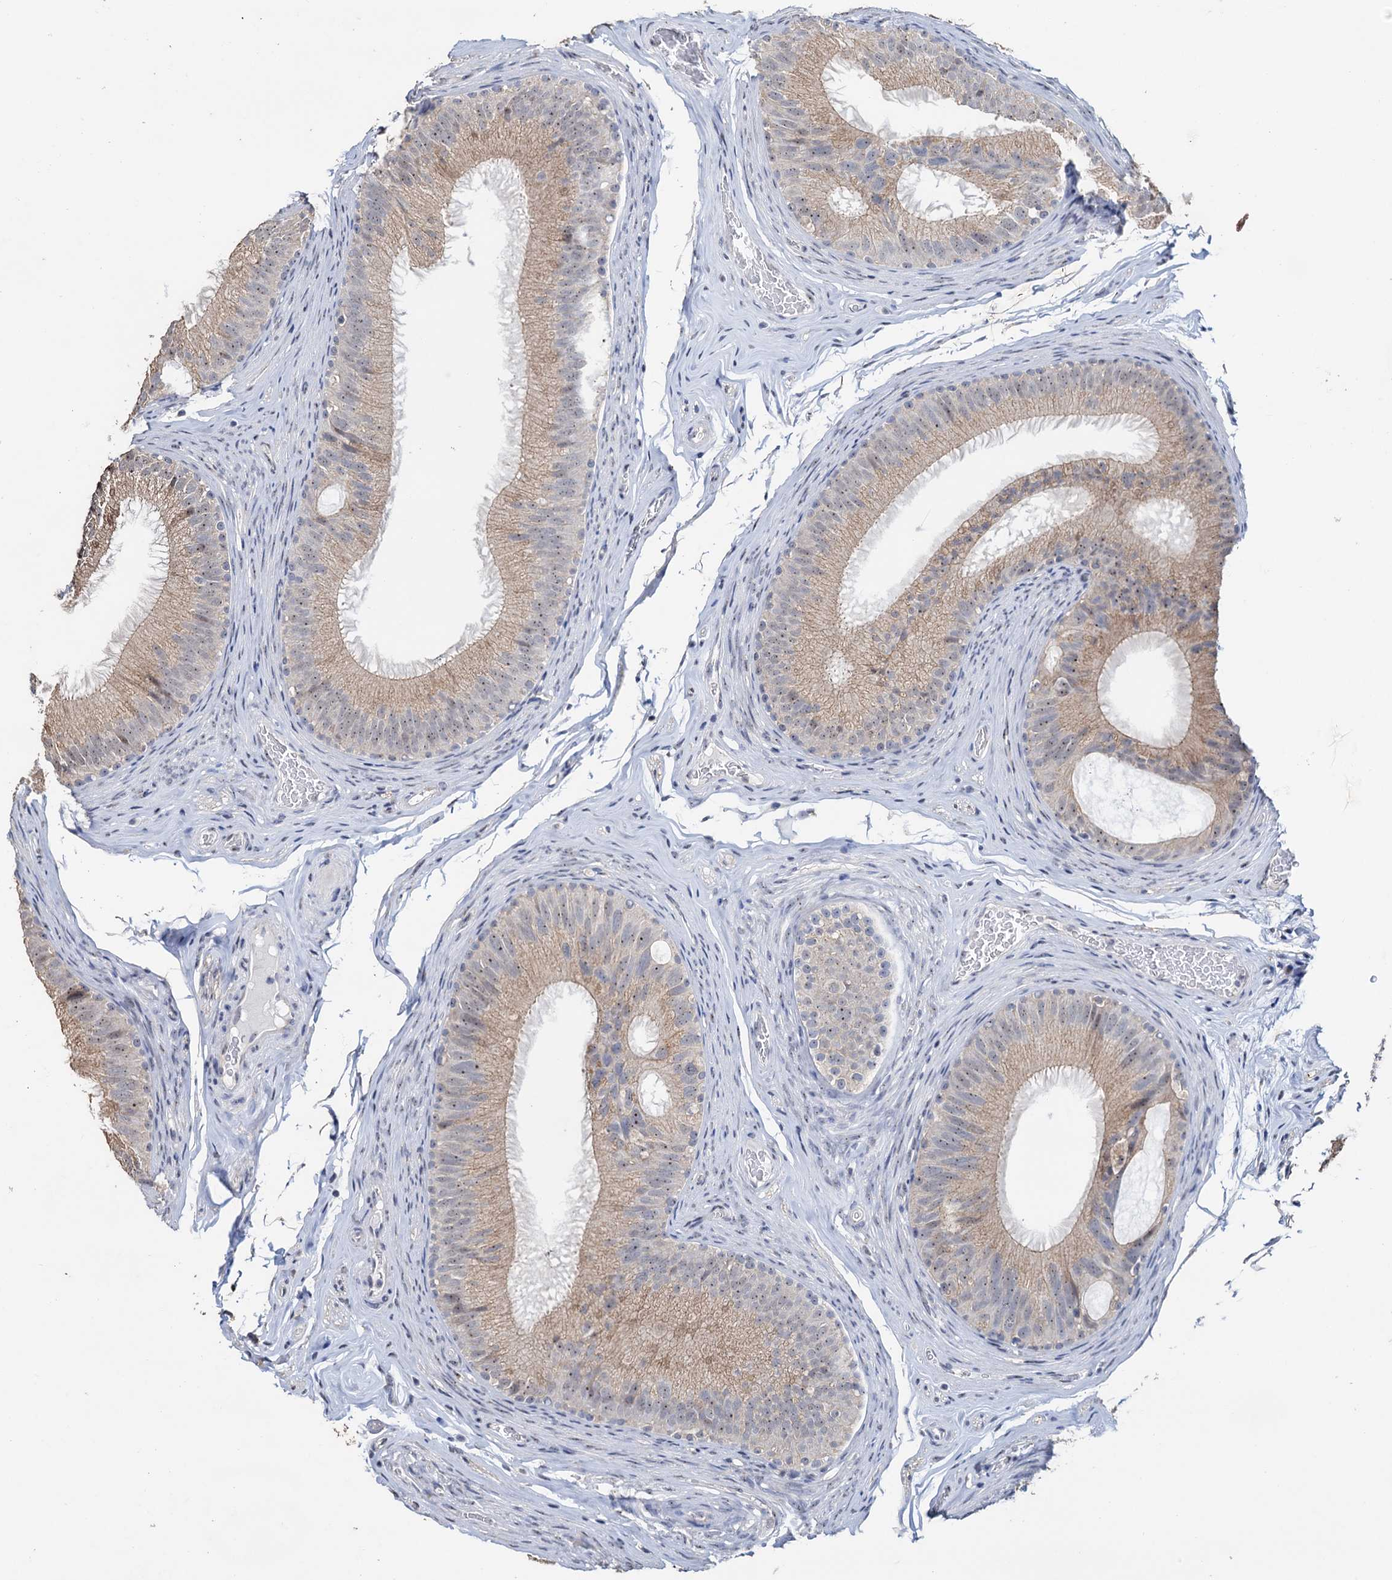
{"staining": {"intensity": "weak", "quantity": ">75%", "location": "cytoplasmic/membranous,nuclear"}, "tissue": "epididymis", "cell_type": "Glandular cells", "image_type": "normal", "snomed": [{"axis": "morphology", "description": "Normal tissue, NOS"}, {"axis": "topography", "description": "Epididymis"}], "caption": "Immunohistochemical staining of normal human epididymis displays >75% levels of weak cytoplasmic/membranous,nuclear protein expression in approximately >75% of glandular cells. (Brightfield microscopy of DAB IHC at high magnification).", "gene": "C2CD3", "patient": {"sex": "male", "age": 34}}